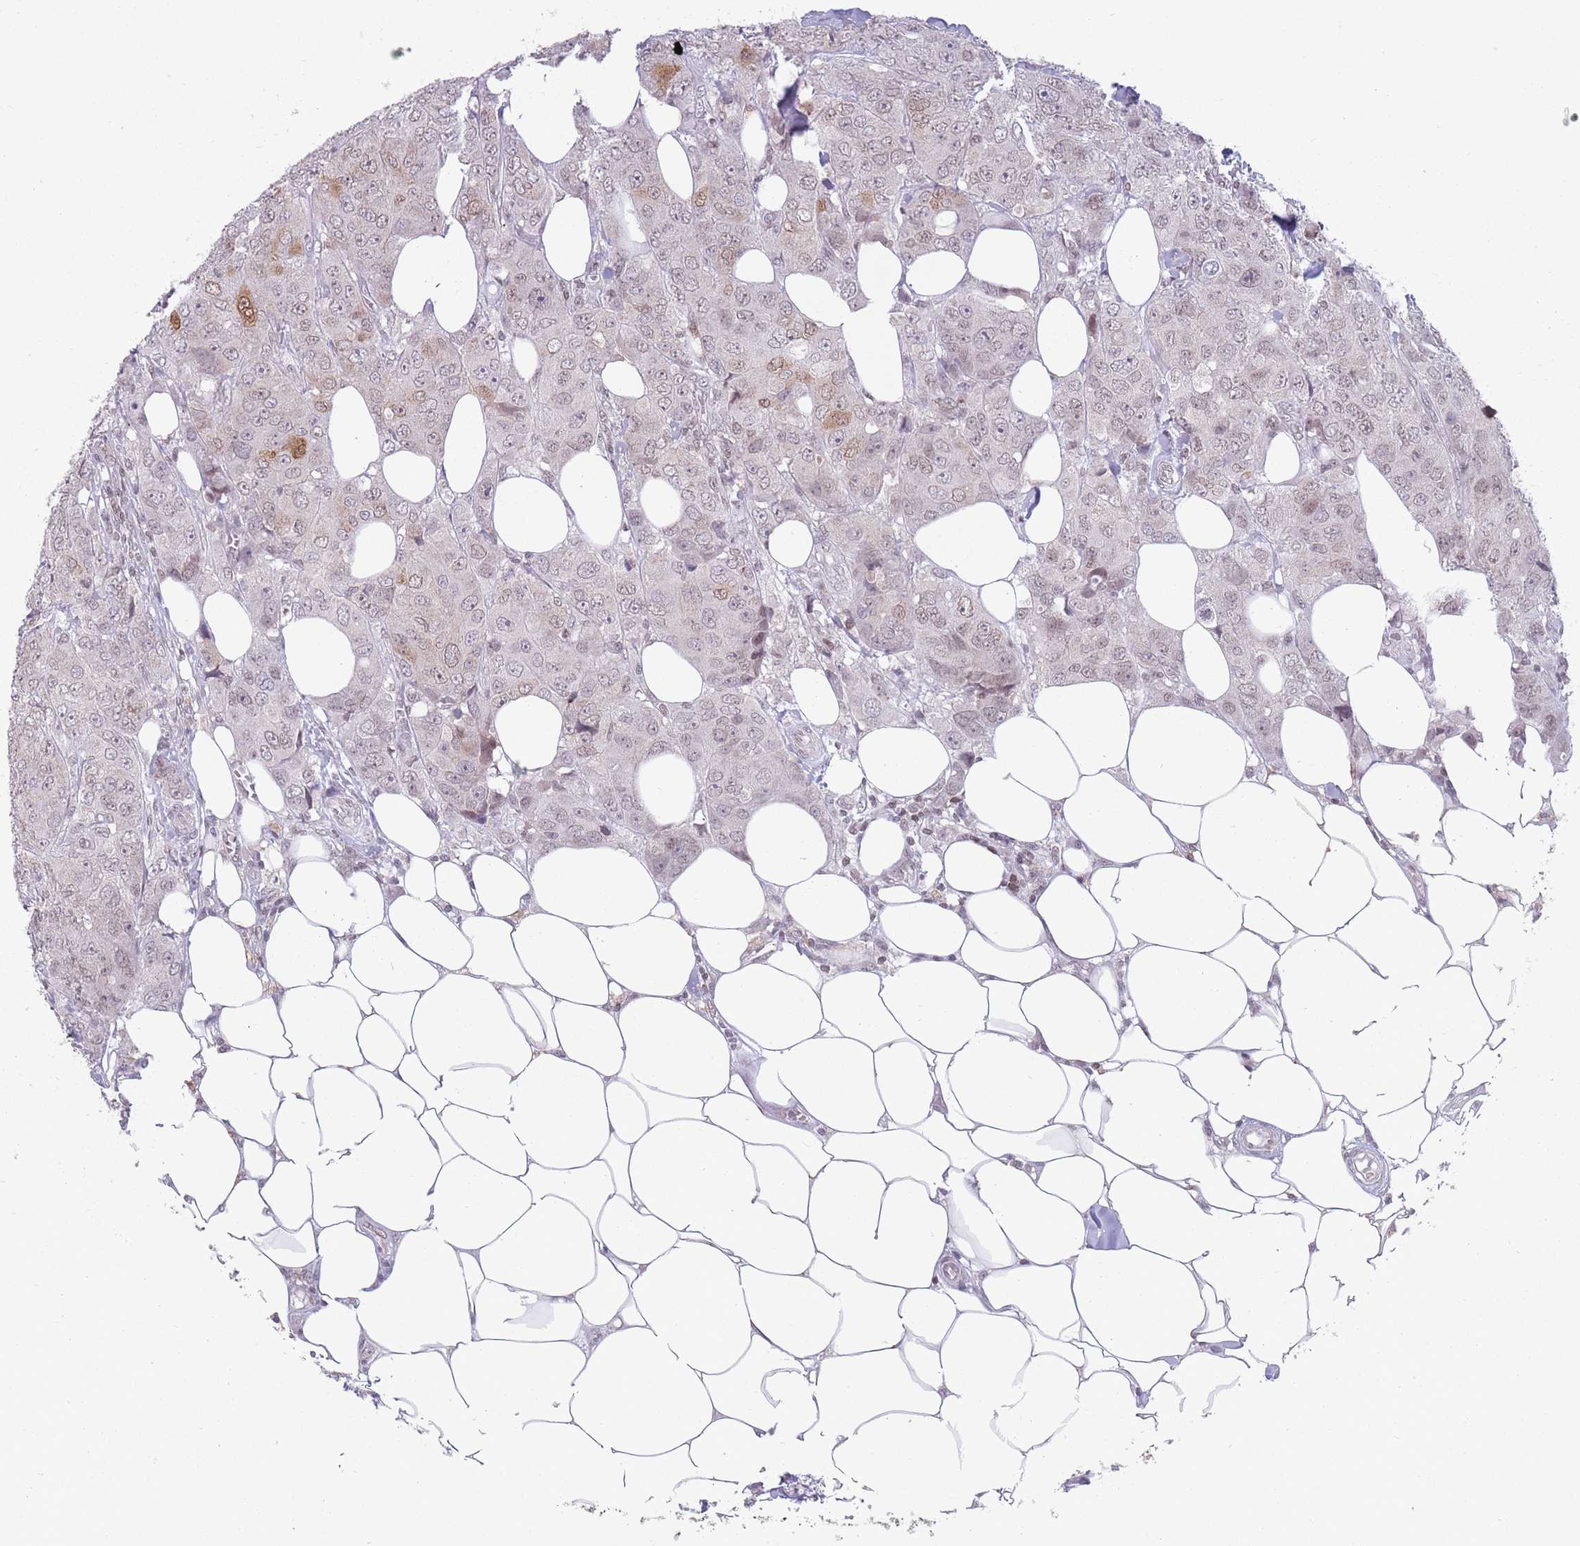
{"staining": {"intensity": "moderate", "quantity": "<25%", "location": "cytoplasmic/membranous,nuclear"}, "tissue": "breast cancer", "cell_type": "Tumor cells", "image_type": "cancer", "snomed": [{"axis": "morphology", "description": "Duct carcinoma"}, {"axis": "topography", "description": "Breast"}], "caption": "Moderate cytoplasmic/membranous and nuclear expression is seen in about <25% of tumor cells in breast cancer. (DAB = brown stain, brightfield microscopy at high magnification).", "gene": "ZNF574", "patient": {"sex": "female", "age": 43}}